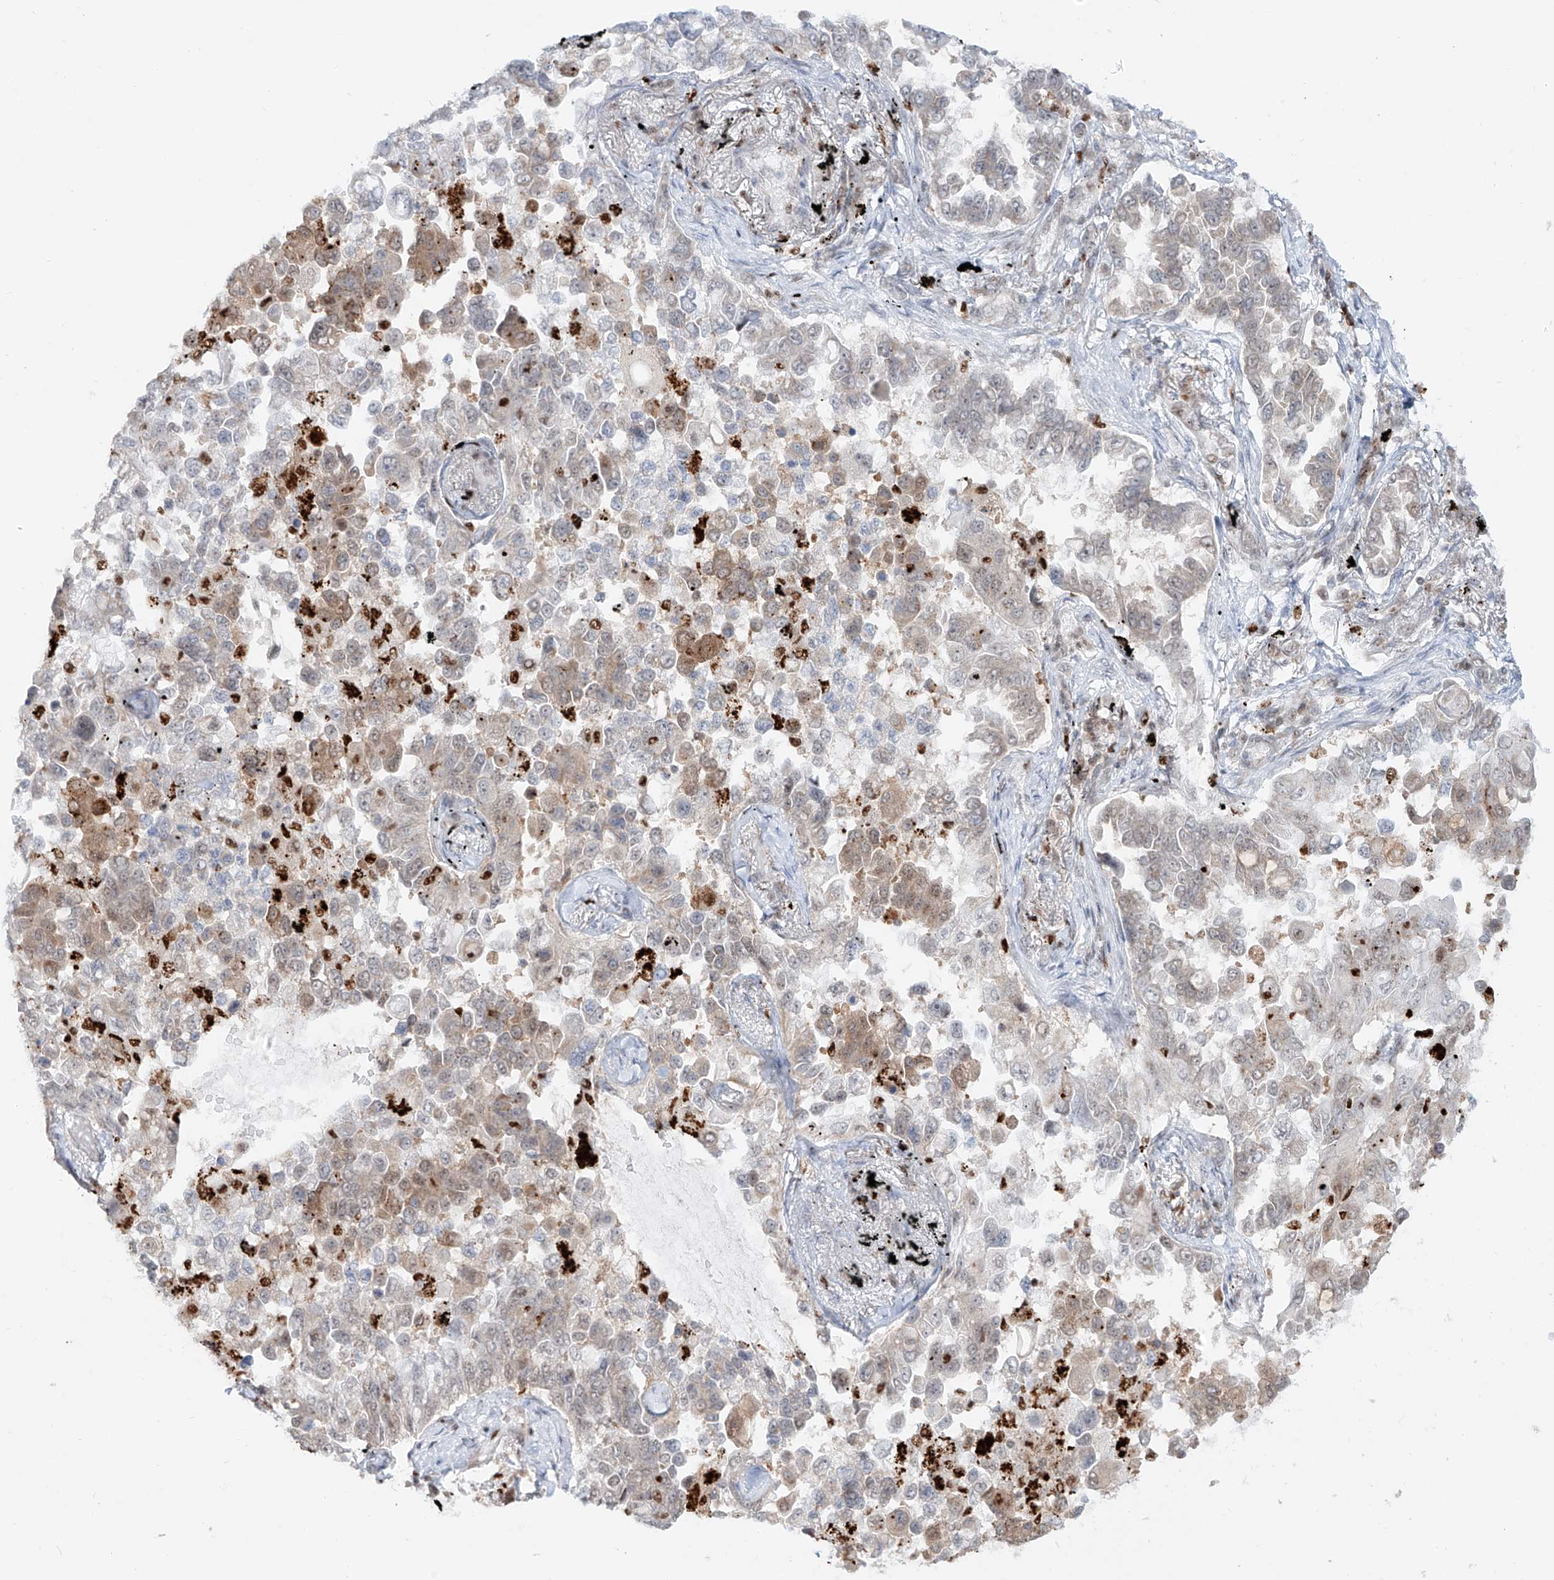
{"staining": {"intensity": "weak", "quantity": "<25%", "location": "cytoplasmic/membranous,nuclear"}, "tissue": "lung cancer", "cell_type": "Tumor cells", "image_type": "cancer", "snomed": [{"axis": "morphology", "description": "Adenocarcinoma, NOS"}, {"axis": "topography", "description": "Lung"}], "caption": "Tumor cells are negative for protein expression in human adenocarcinoma (lung). (Brightfield microscopy of DAB immunohistochemistry (IHC) at high magnification).", "gene": "DZIP1L", "patient": {"sex": "female", "age": 67}}